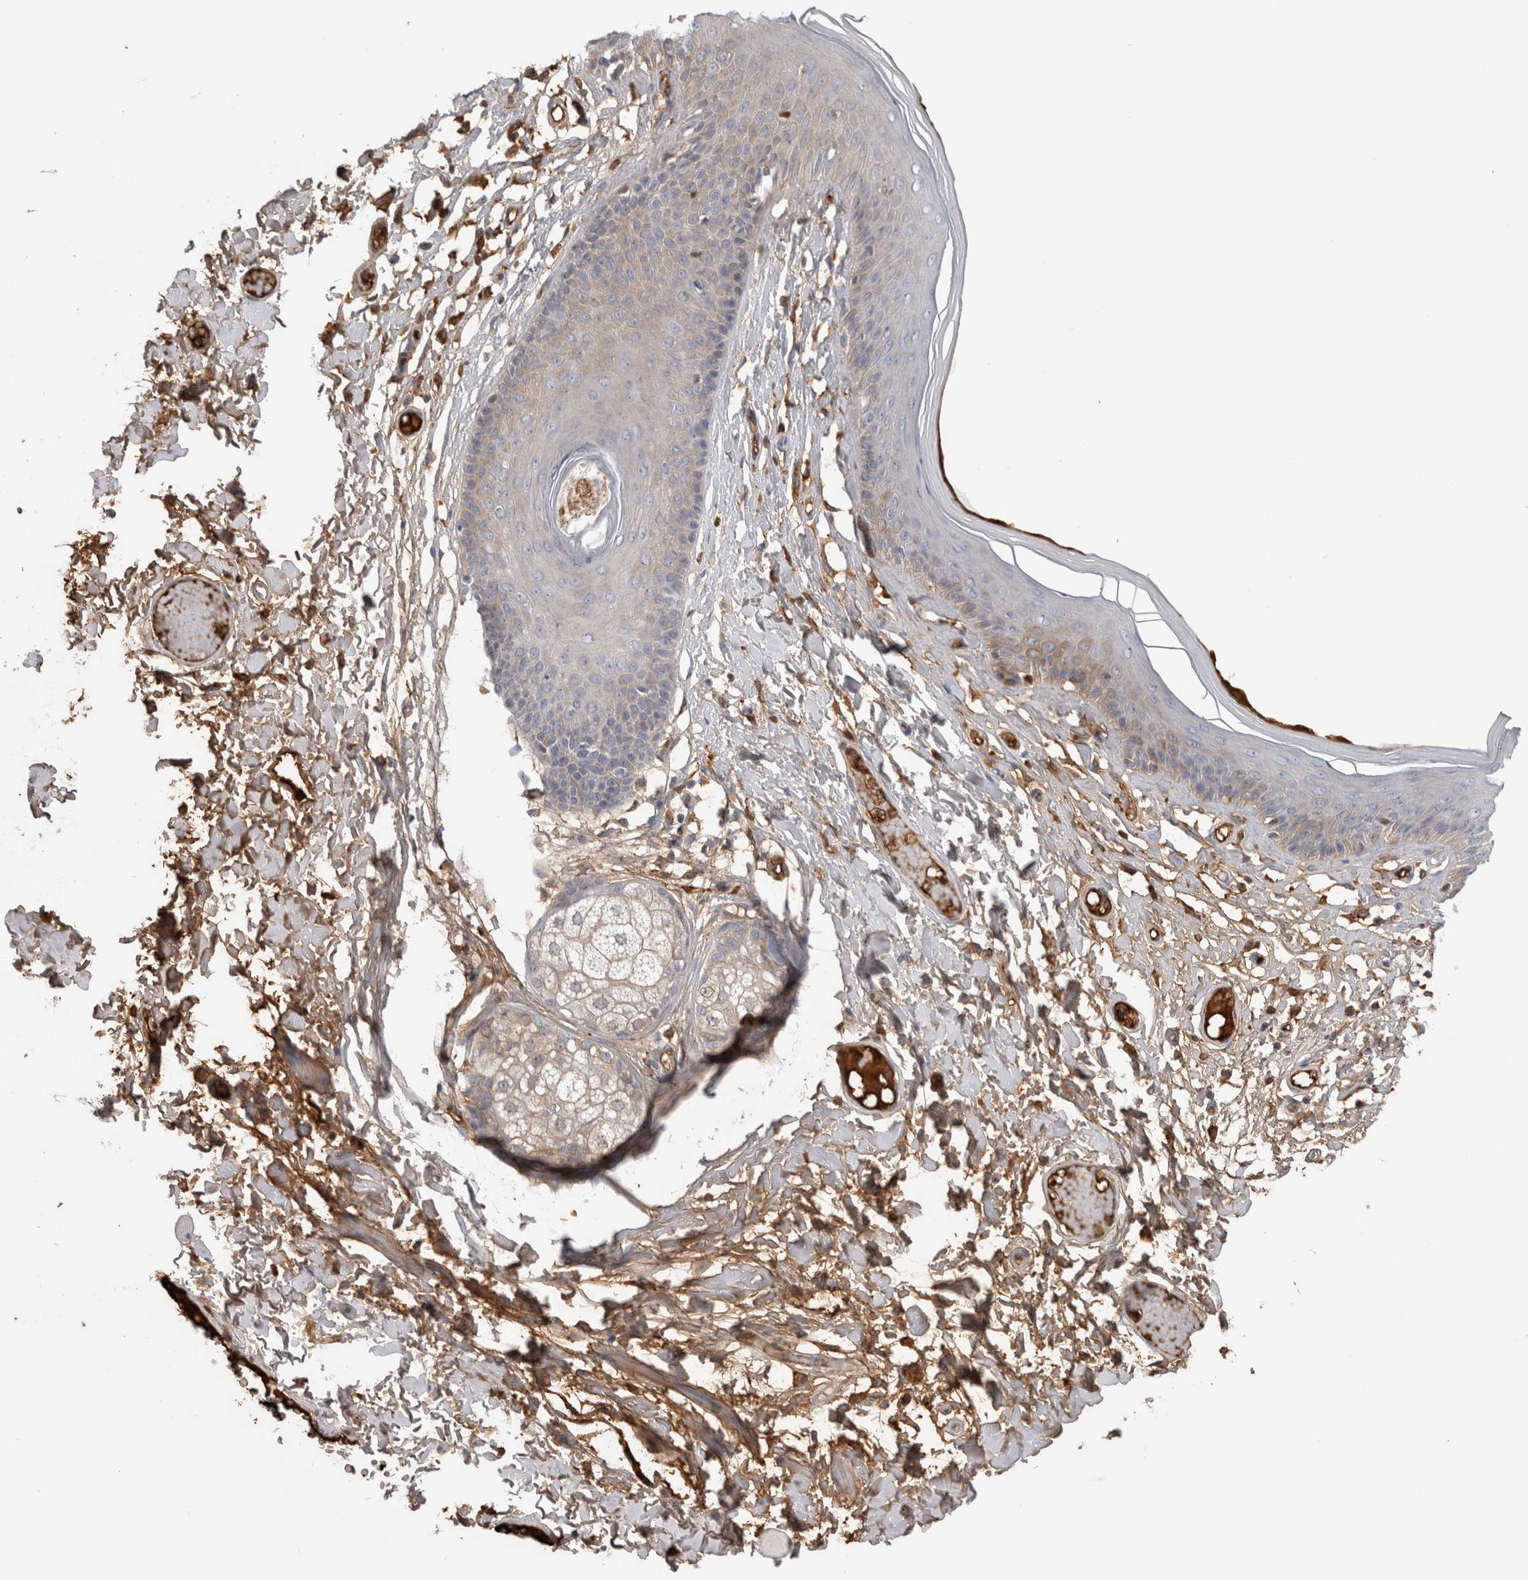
{"staining": {"intensity": "moderate", "quantity": "<25%", "location": "cytoplasmic/membranous"}, "tissue": "skin", "cell_type": "Epidermal cells", "image_type": "normal", "snomed": [{"axis": "morphology", "description": "Normal tissue, NOS"}, {"axis": "topography", "description": "Vulva"}], "caption": "Epidermal cells show low levels of moderate cytoplasmic/membranous positivity in about <25% of cells in normal skin. (DAB IHC with brightfield microscopy, high magnification).", "gene": "TBCE", "patient": {"sex": "female", "age": 73}}